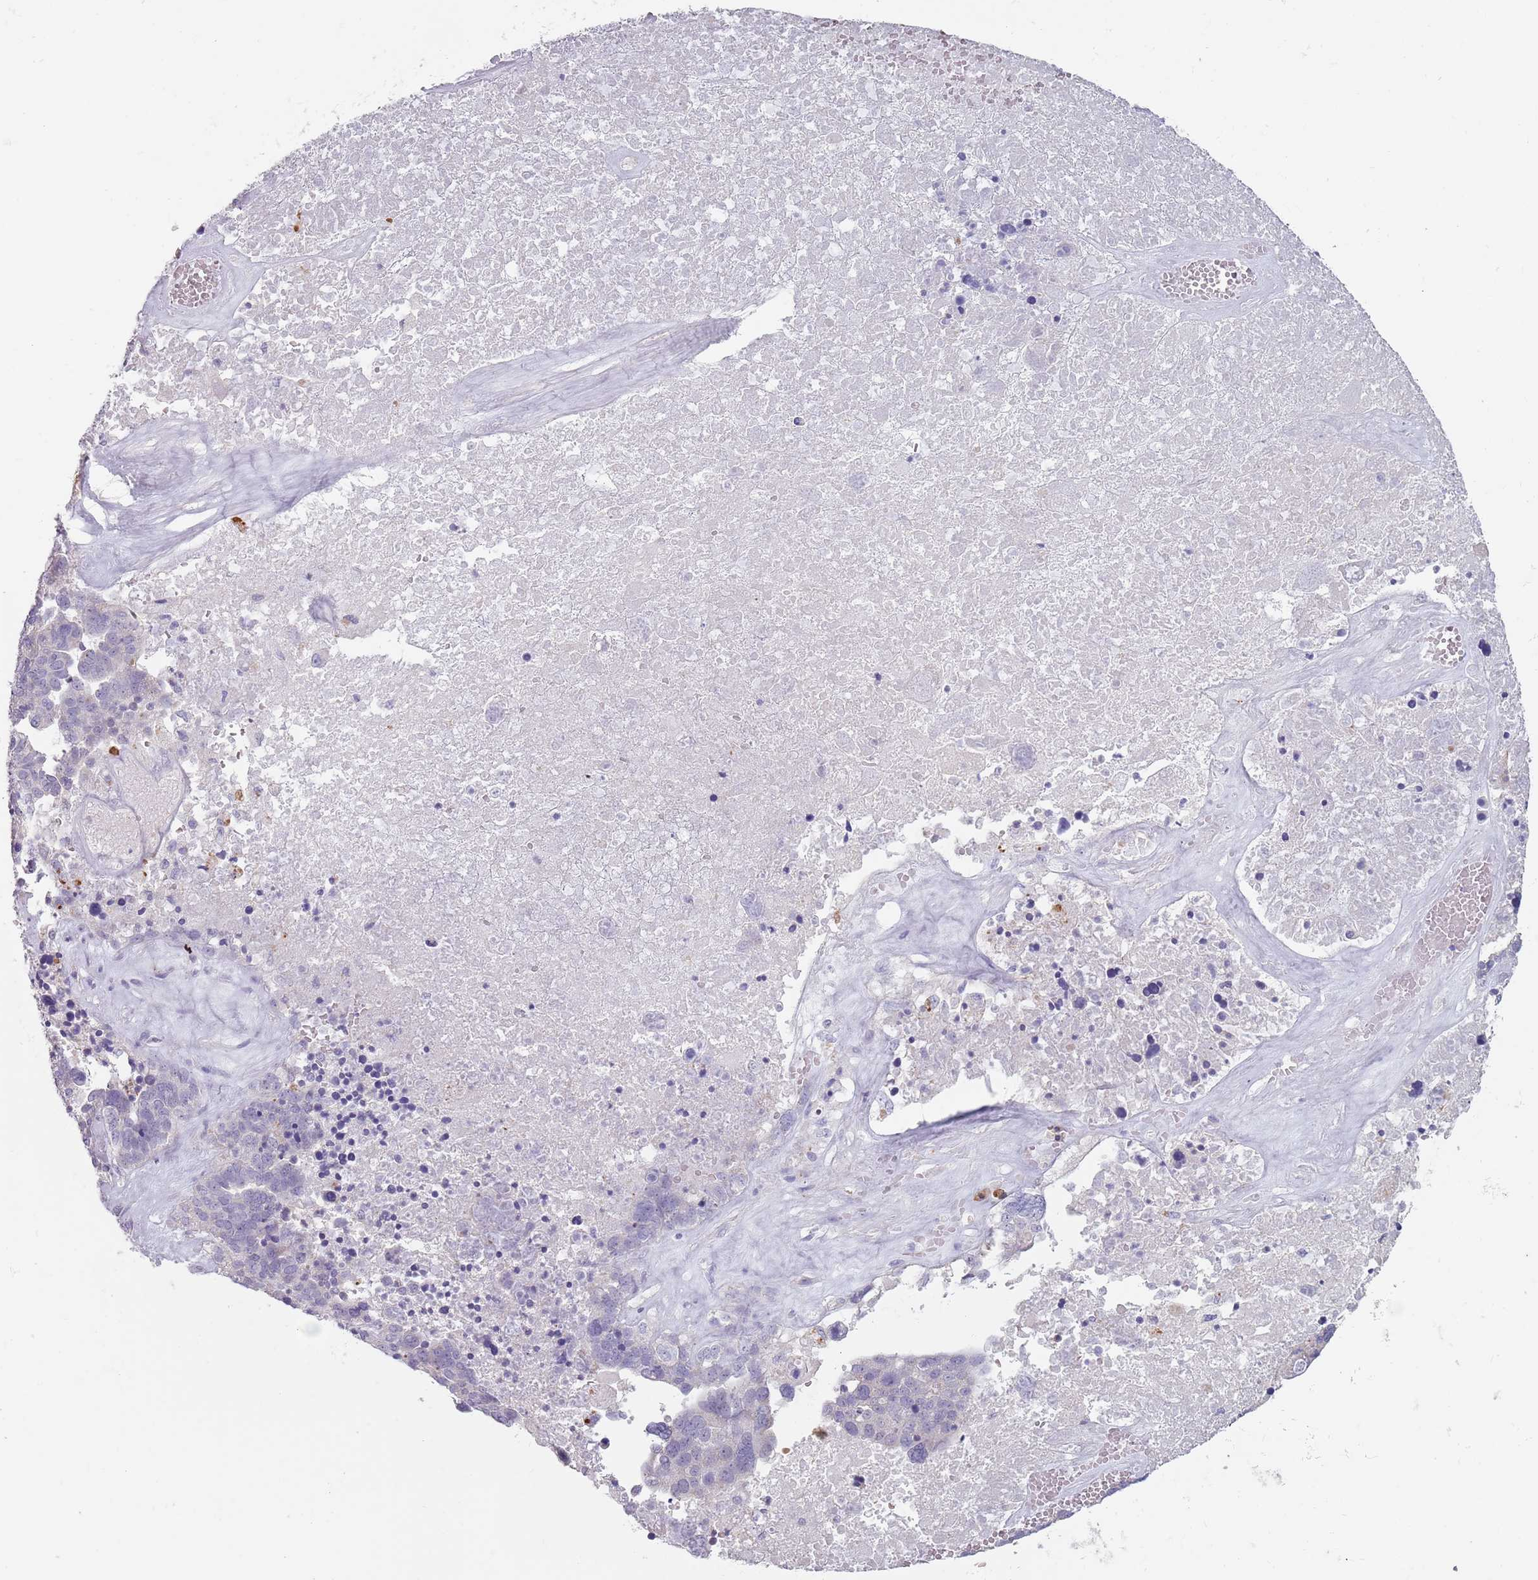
{"staining": {"intensity": "negative", "quantity": "none", "location": "none"}, "tissue": "ovarian cancer", "cell_type": "Tumor cells", "image_type": "cancer", "snomed": [{"axis": "morphology", "description": "Cystadenocarcinoma, serous, NOS"}, {"axis": "topography", "description": "Ovary"}], "caption": "Tumor cells show no significant positivity in serous cystadenocarcinoma (ovarian).", "gene": "DXO", "patient": {"sex": "female", "age": 59}}